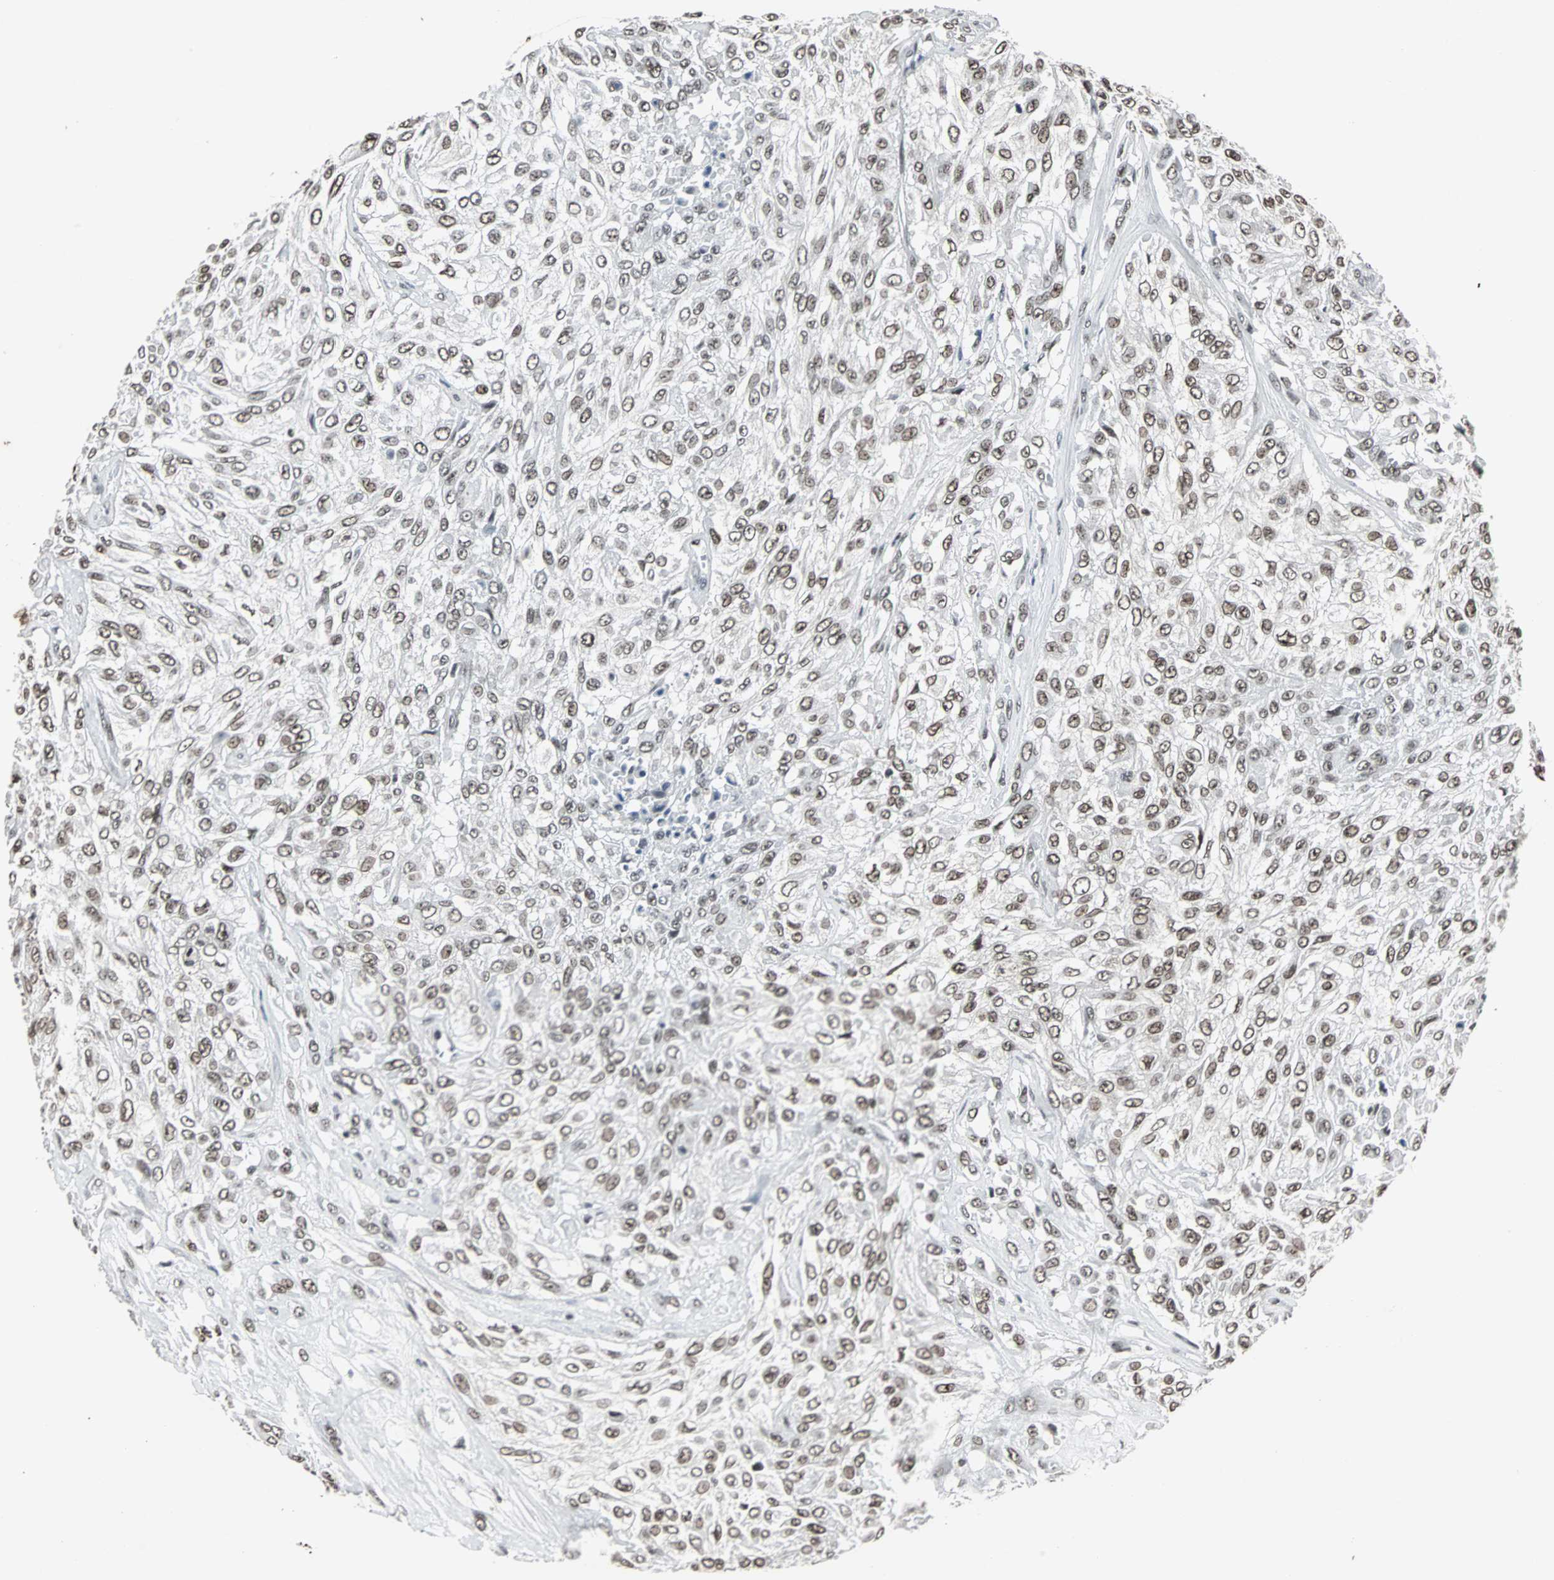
{"staining": {"intensity": "weak", "quantity": ">75%", "location": "nuclear"}, "tissue": "urothelial cancer", "cell_type": "Tumor cells", "image_type": "cancer", "snomed": [{"axis": "morphology", "description": "Urothelial carcinoma, High grade"}, {"axis": "topography", "description": "Urinary bladder"}], "caption": "There is low levels of weak nuclear staining in tumor cells of urothelial cancer, as demonstrated by immunohistochemical staining (brown color).", "gene": "PNKP", "patient": {"sex": "male", "age": 57}}